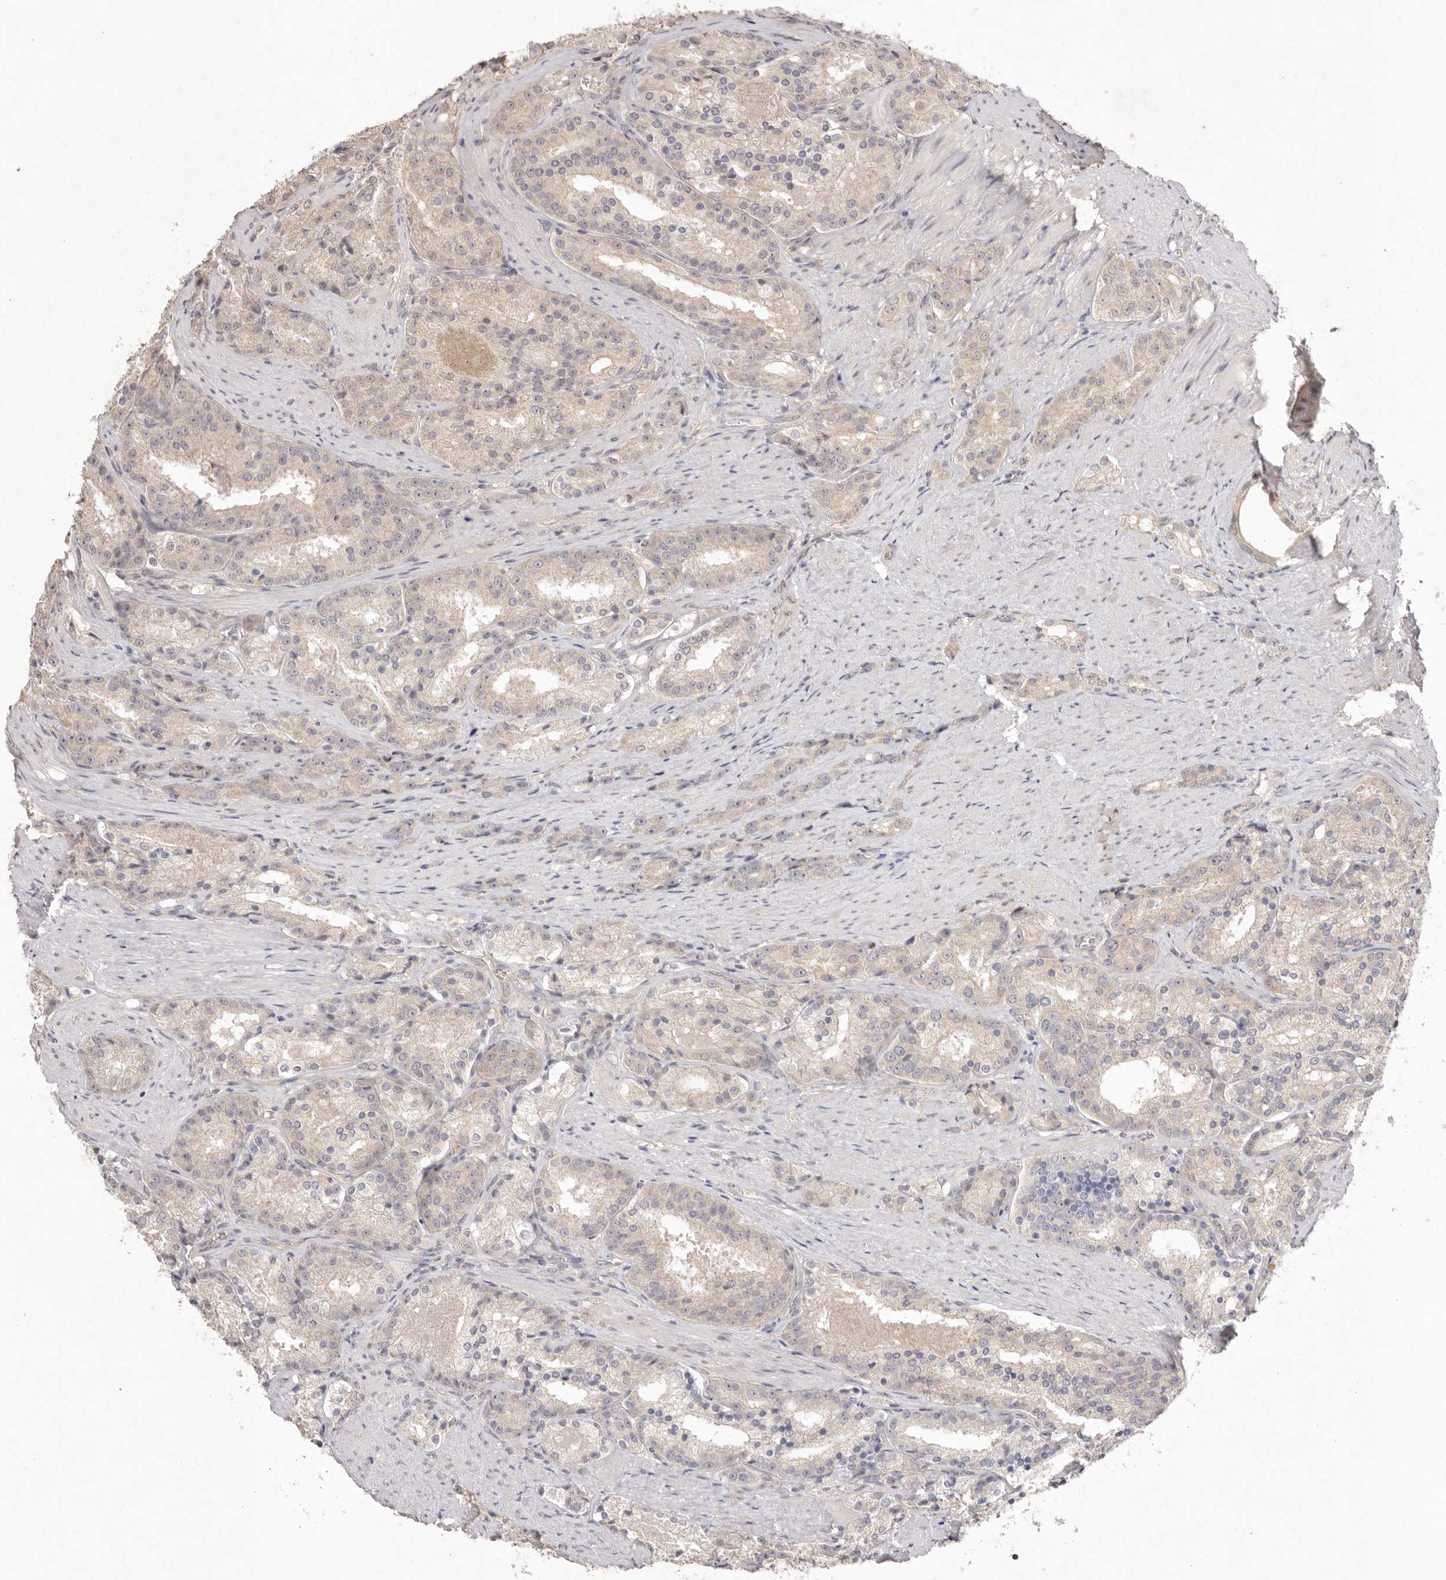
{"staining": {"intensity": "negative", "quantity": "none", "location": "none"}, "tissue": "prostate cancer", "cell_type": "Tumor cells", "image_type": "cancer", "snomed": [{"axis": "morphology", "description": "Adenocarcinoma, High grade"}, {"axis": "topography", "description": "Prostate"}], "caption": "The immunohistochemistry histopathology image has no significant staining in tumor cells of high-grade adenocarcinoma (prostate) tissue.", "gene": "TADA1", "patient": {"sex": "male", "age": 60}}